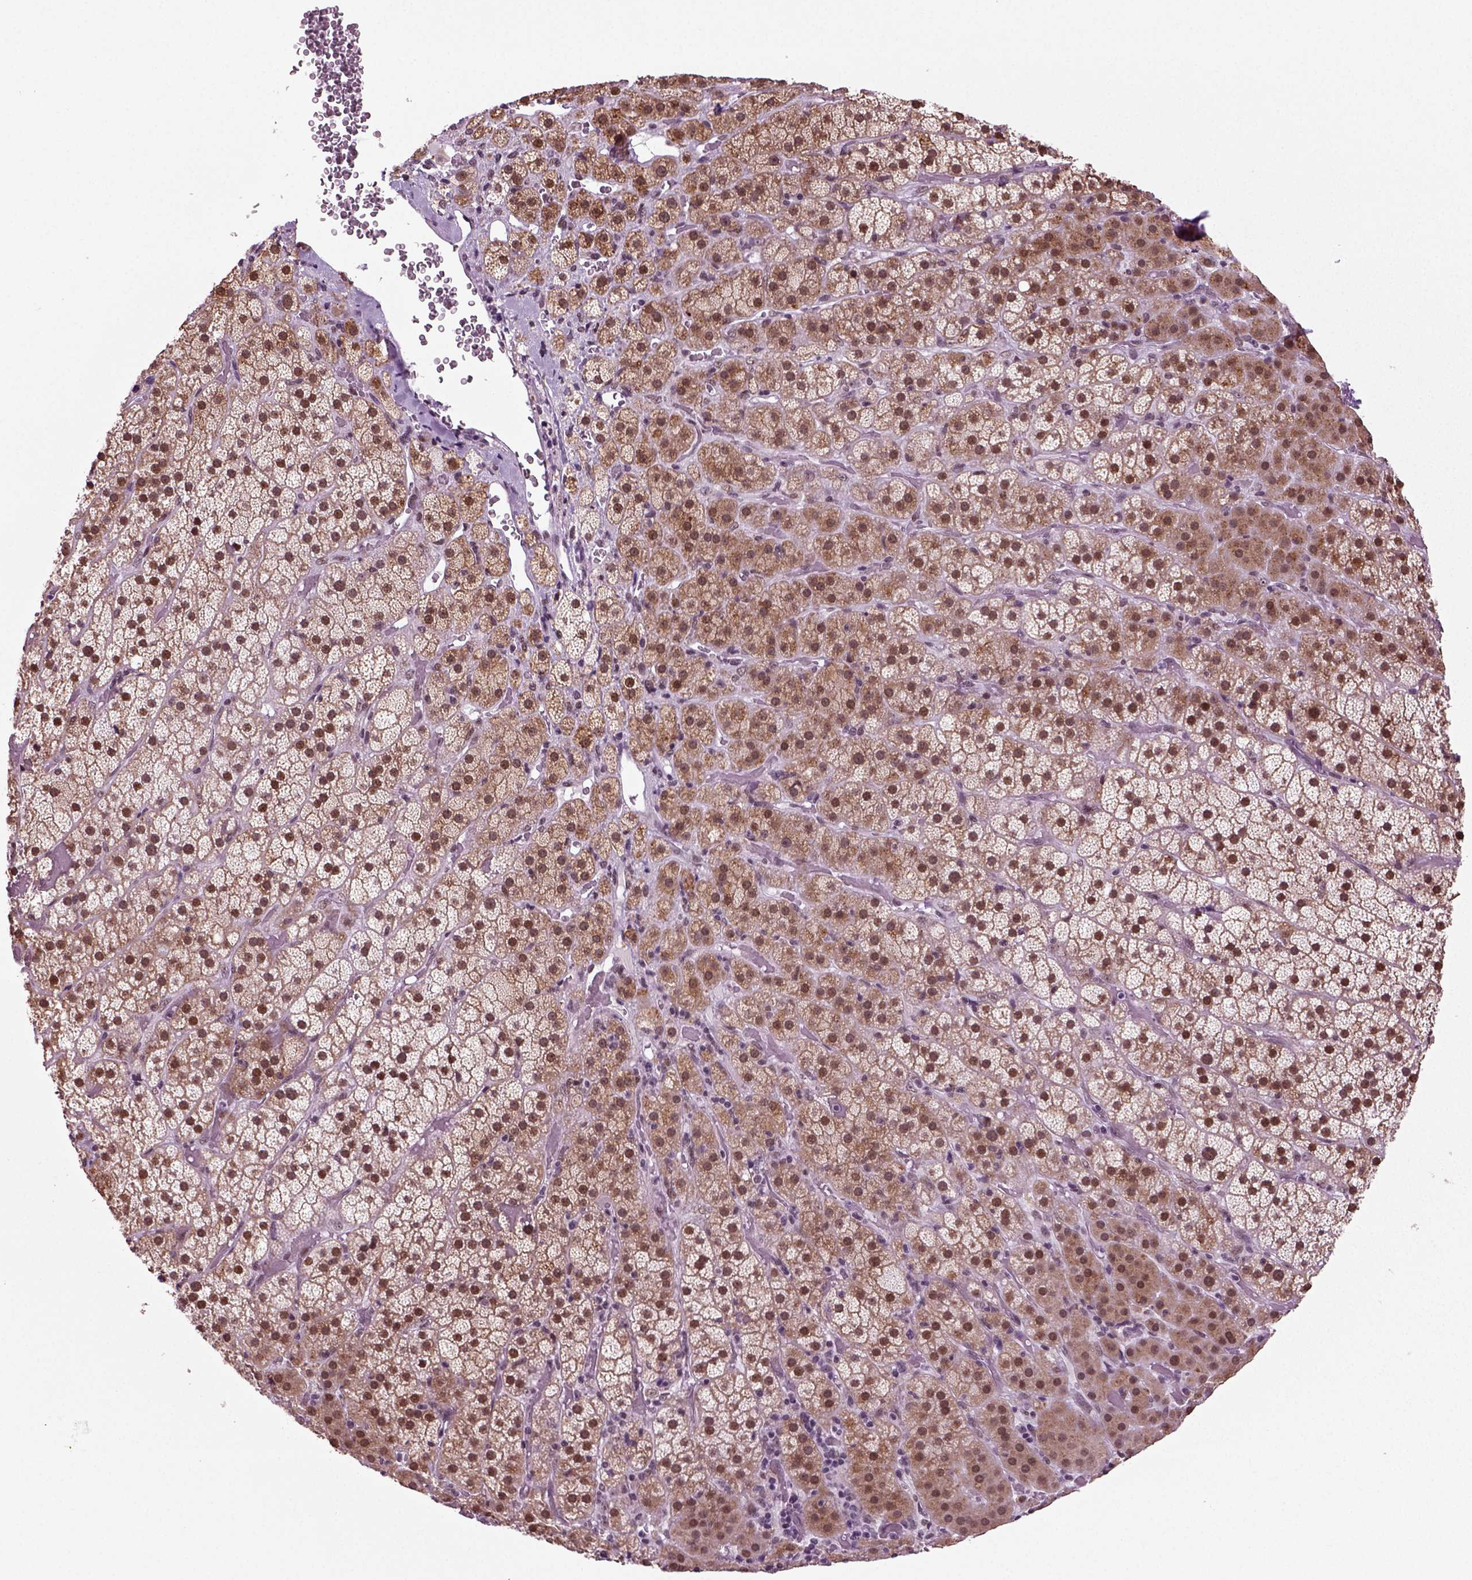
{"staining": {"intensity": "strong", "quantity": ">75%", "location": "cytoplasmic/membranous,nuclear"}, "tissue": "adrenal gland", "cell_type": "Glandular cells", "image_type": "normal", "snomed": [{"axis": "morphology", "description": "Normal tissue, NOS"}, {"axis": "topography", "description": "Adrenal gland"}], "caption": "Adrenal gland stained with DAB (3,3'-diaminobenzidine) immunohistochemistry displays high levels of strong cytoplasmic/membranous,nuclear positivity in approximately >75% of glandular cells.", "gene": "RCOR3", "patient": {"sex": "male", "age": 57}}